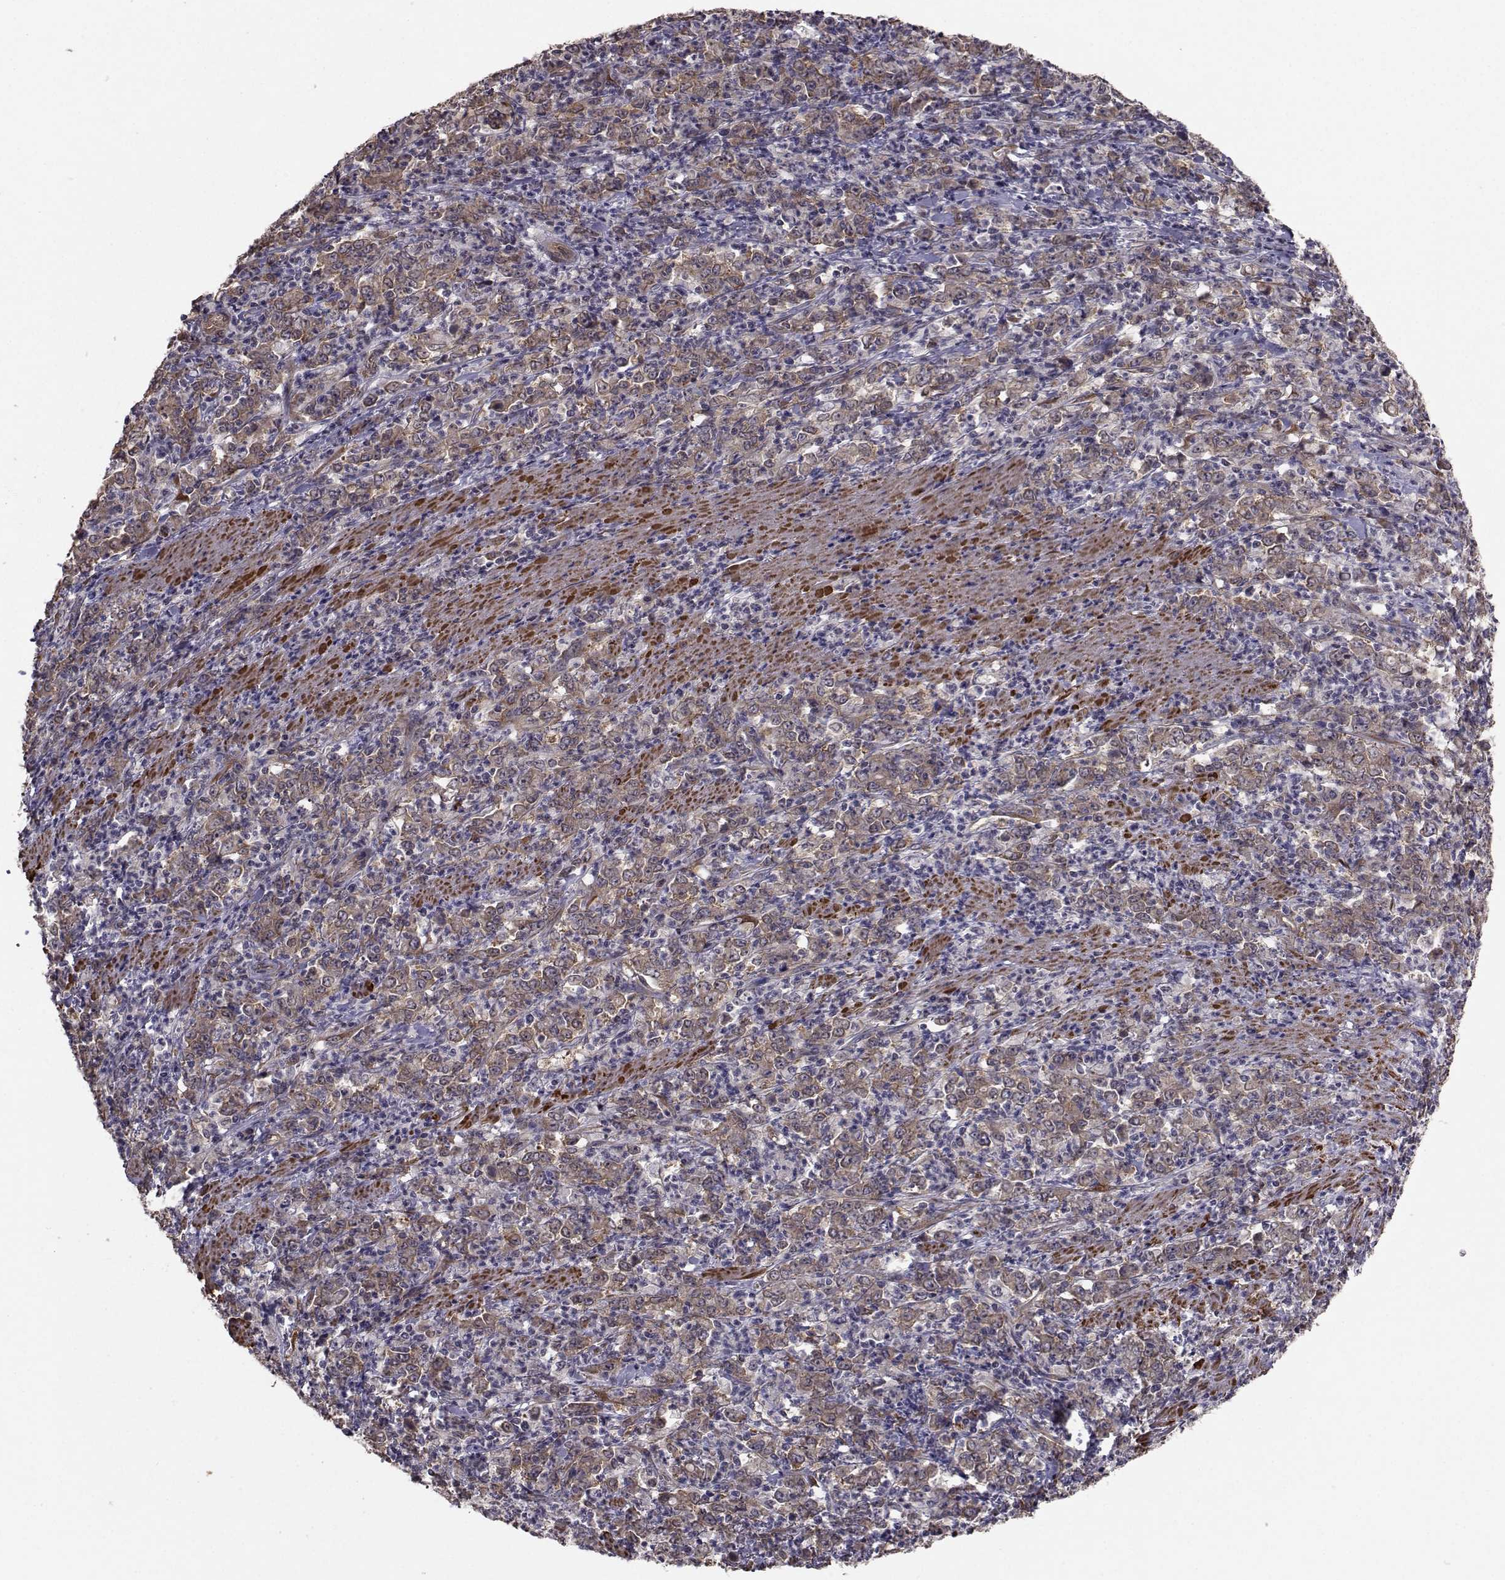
{"staining": {"intensity": "weak", "quantity": ">75%", "location": "cytoplasmic/membranous"}, "tissue": "stomach cancer", "cell_type": "Tumor cells", "image_type": "cancer", "snomed": [{"axis": "morphology", "description": "Adenocarcinoma, NOS"}, {"axis": "topography", "description": "Stomach, lower"}], "caption": "Immunohistochemical staining of human stomach adenocarcinoma displays low levels of weak cytoplasmic/membranous protein staining in about >75% of tumor cells. (brown staining indicates protein expression, while blue staining denotes nuclei).", "gene": "TRIP10", "patient": {"sex": "female", "age": 71}}